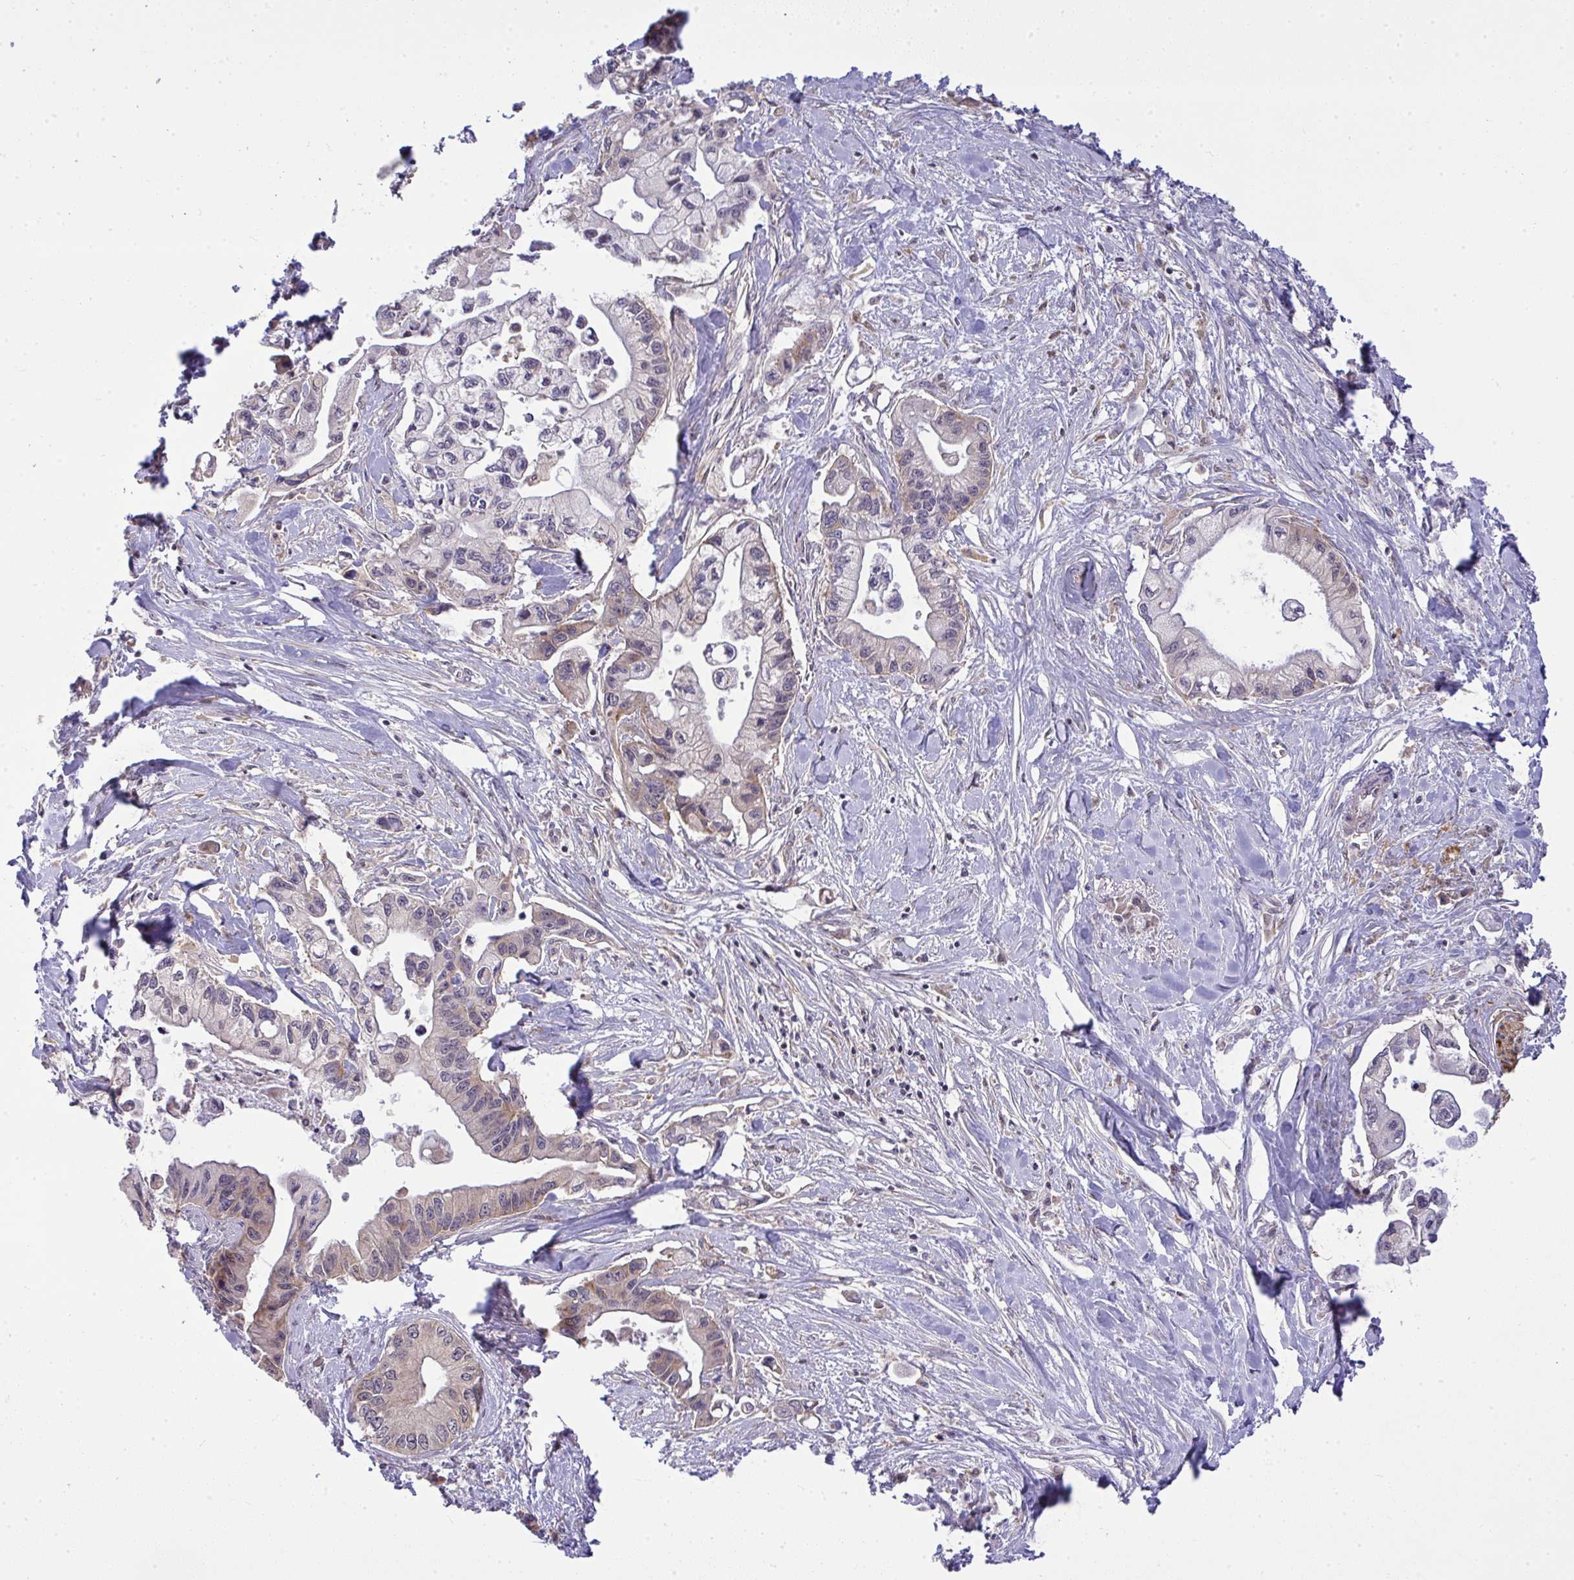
{"staining": {"intensity": "weak", "quantity": "<25%", "location": "cytoplasmic/membranous"}, "tissue": "pancreatic cancer", "cell_type": "Tumor cells", "image_type": "cancer", "snomed": [{"axis": "morphology", "description": "Adenocarcinoma, NOS"}, {"axis": "topography", "description": "Pancreas"}], "caption": "High magnification brightfield microscopy of pancreatic cancer (adenocarcinoma) stained with DAB (3,3'-diaminobenzidine) (brown) and counterstained with hematoxylin (blue): tumor cells show no significant staining.", "gene": "SLC9A6", "patient": {"sex": "male", "age": 61}}